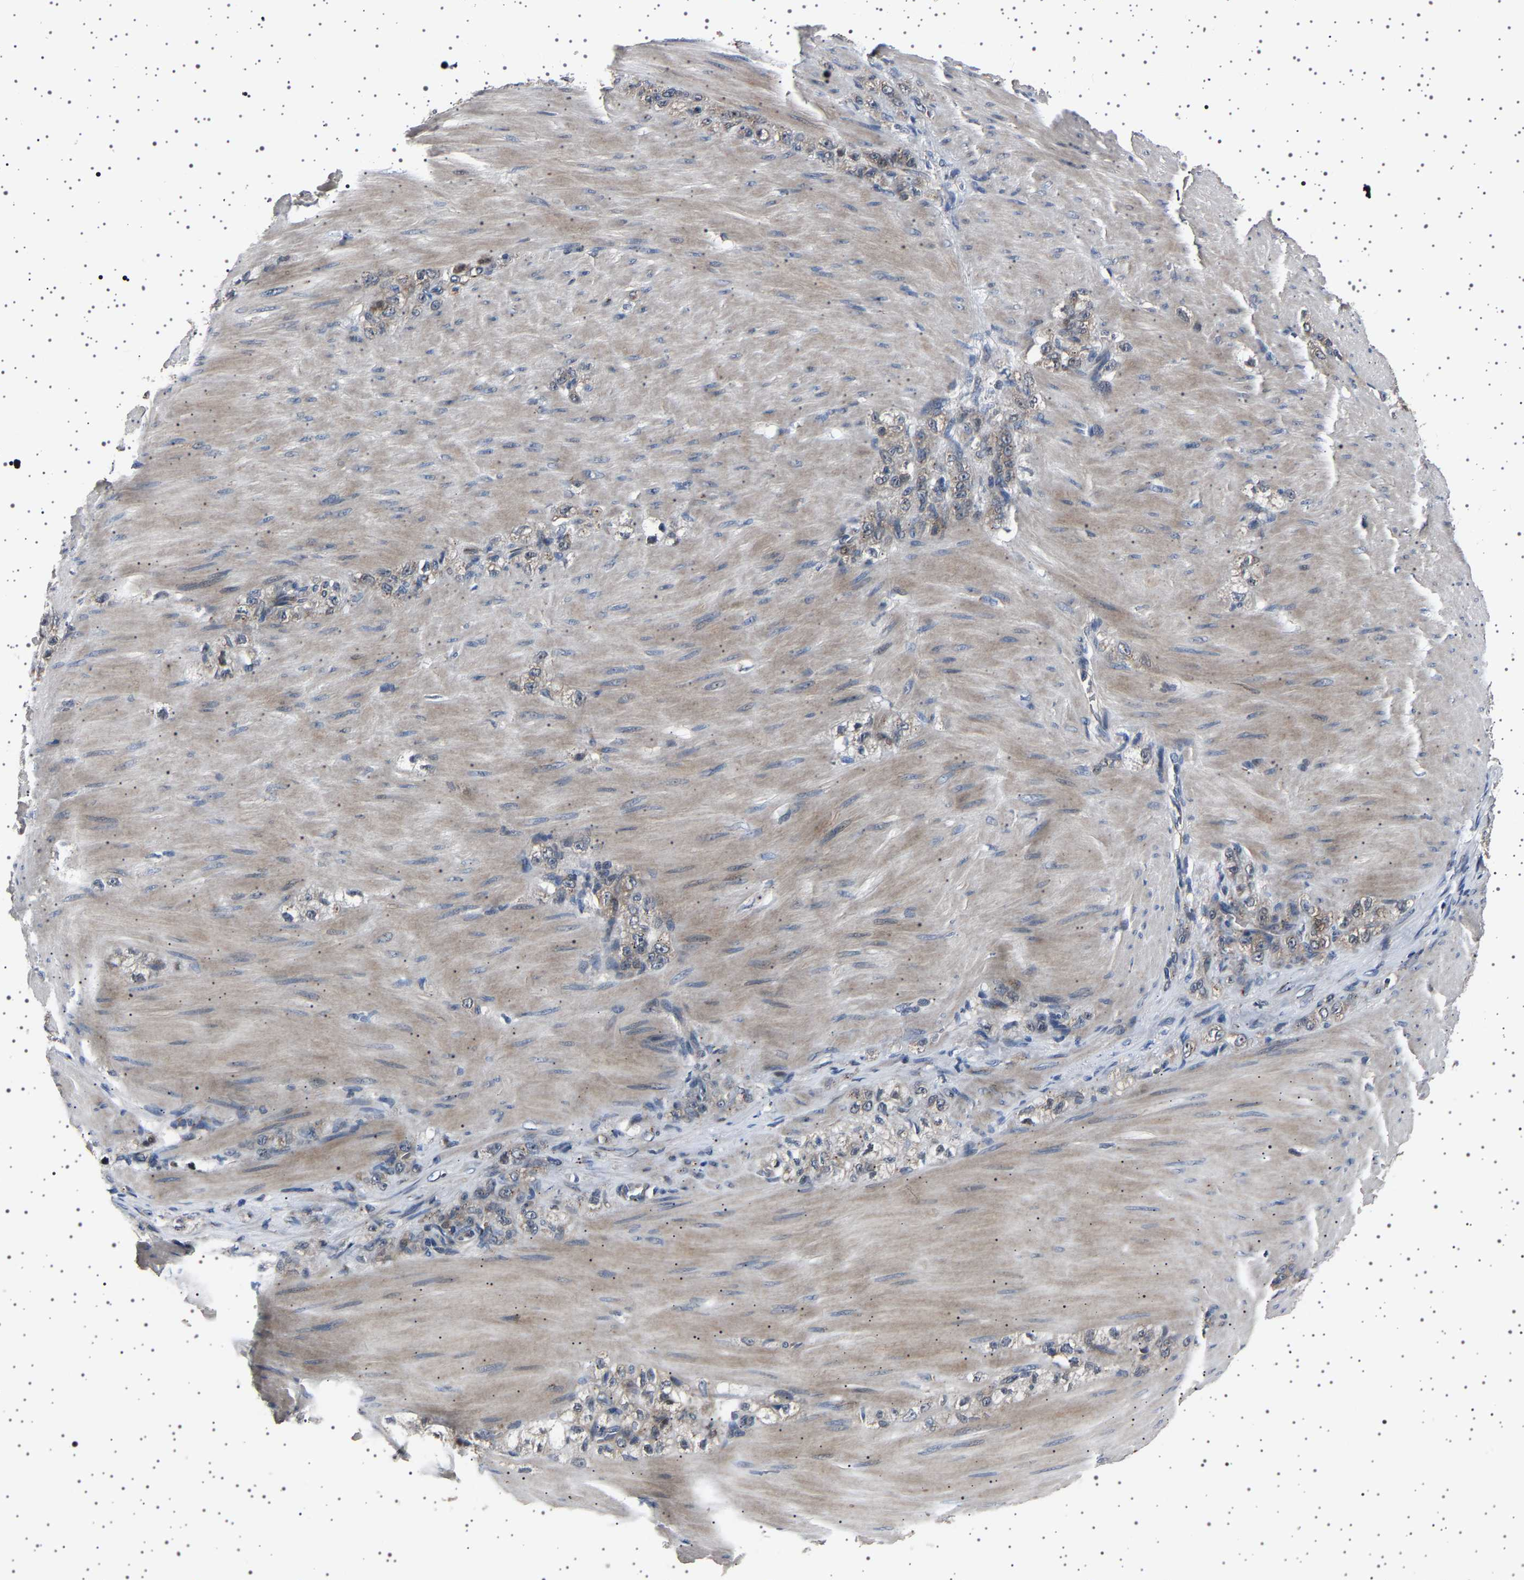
{"staining": {"intensity": "weak", "quantity": "25%-75%", "location": "cytoplasmic/membranous"}, "tissue": "stomach cancer", "cell_type": "Tumor cells", "image_type": "cancer", "snomed": [{"axis": "morphology", "description": "Normal tissue, NOS"}, {"axis": "morphology", "description": "Adenocarcinoma, NOS"}, {"axis": "topography", "description": "Stomach"}], "caption": "Adenocarcinoma (stomach) stained for a protein (brown) exhibits weak cytoplasmic/membranous positive positivity in approximately 25%-75% of tumor cells.", "gene": "NCKAP1", "patient": {"sex": "male", "age": 82}}